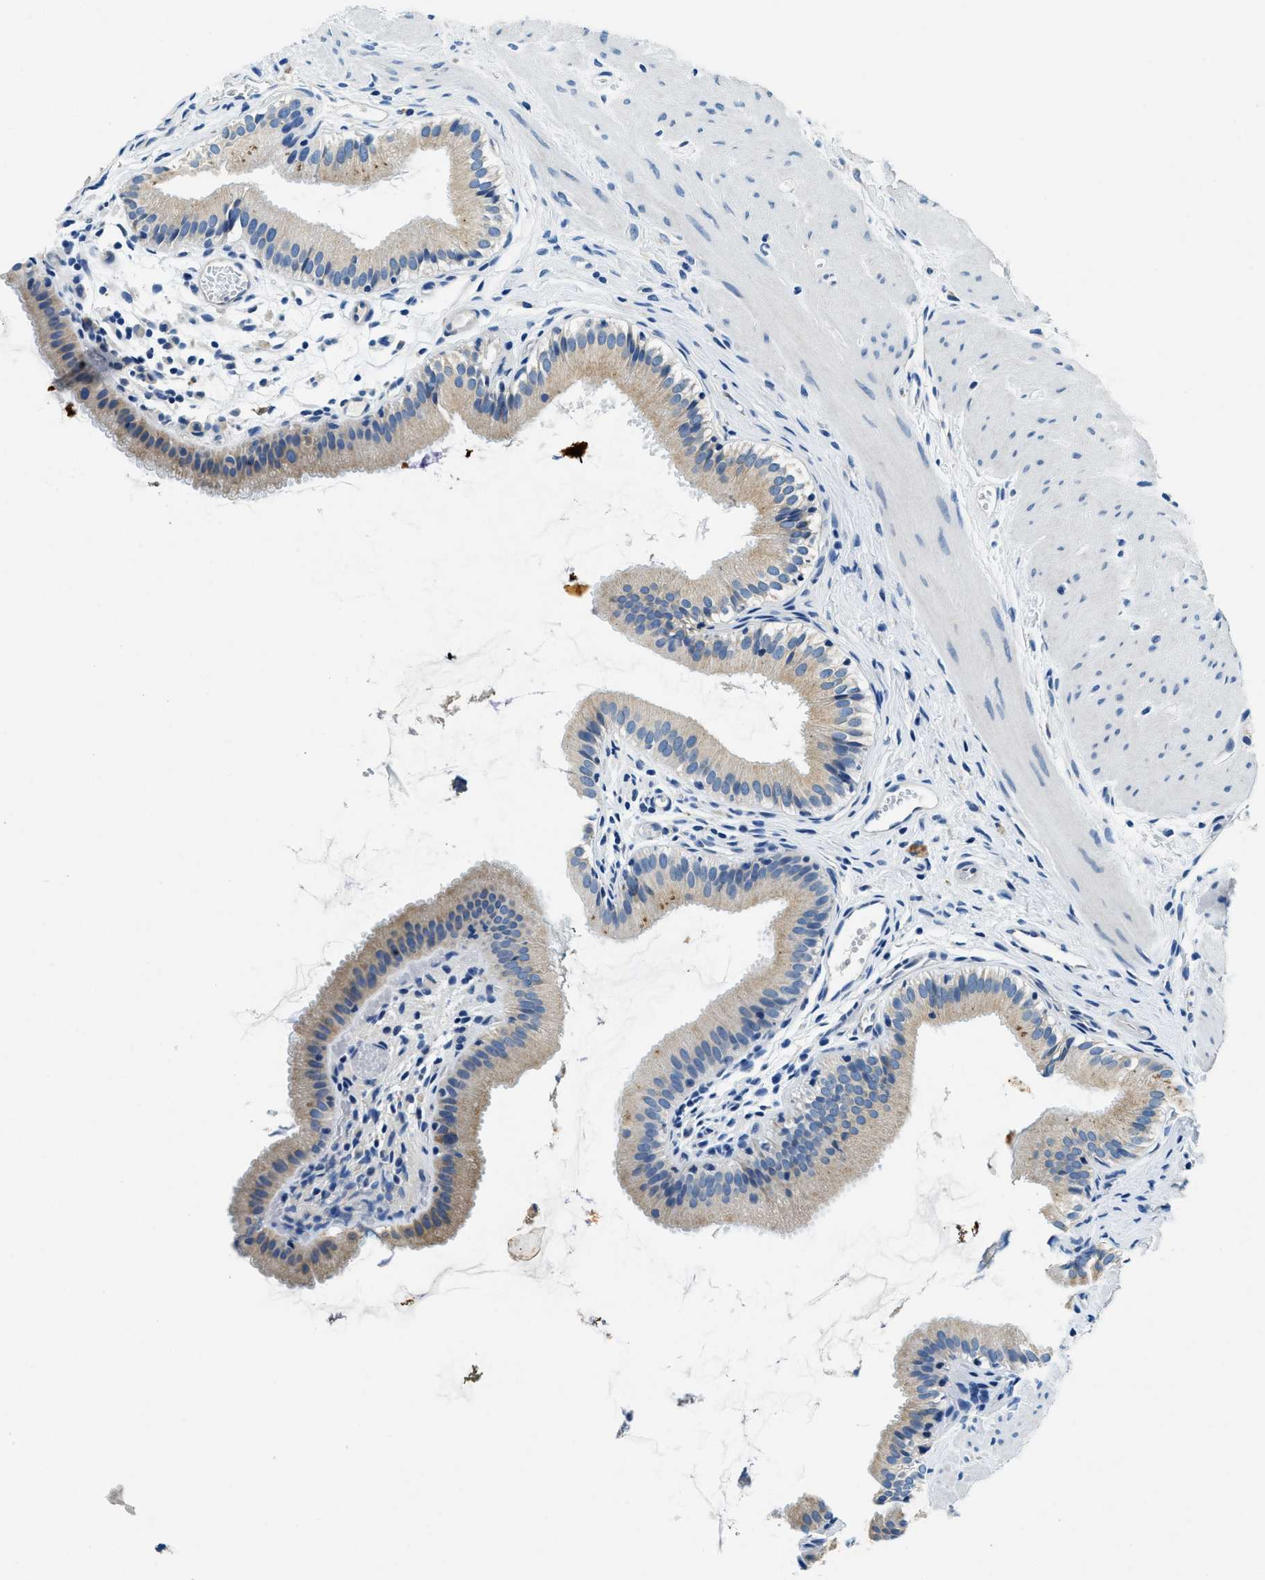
{"staining": {"intensity": "moderate", "quantity": "<25%", "location": "cytoplasmic/membranous"}, "tissue": "gallbladder", "cell_type": "Glandular cells", "image_type": "normal", "snomed": [{"axis": "morphology", "description": "Normal tissue, NOS"}, {"axis": "topography", "description": "Gallbladder"}], "caption": "Protein staining reveals moderate cytoplasmic/membranous expression in about <25% of glandular cells in benign gallbladder. (Stains: DAB in brown, nuclei in blue, Microscopy: brightfield microscopy at high magnification).", "gene": "UBAC2", "patient": {"sex": "female", "age": 26}}